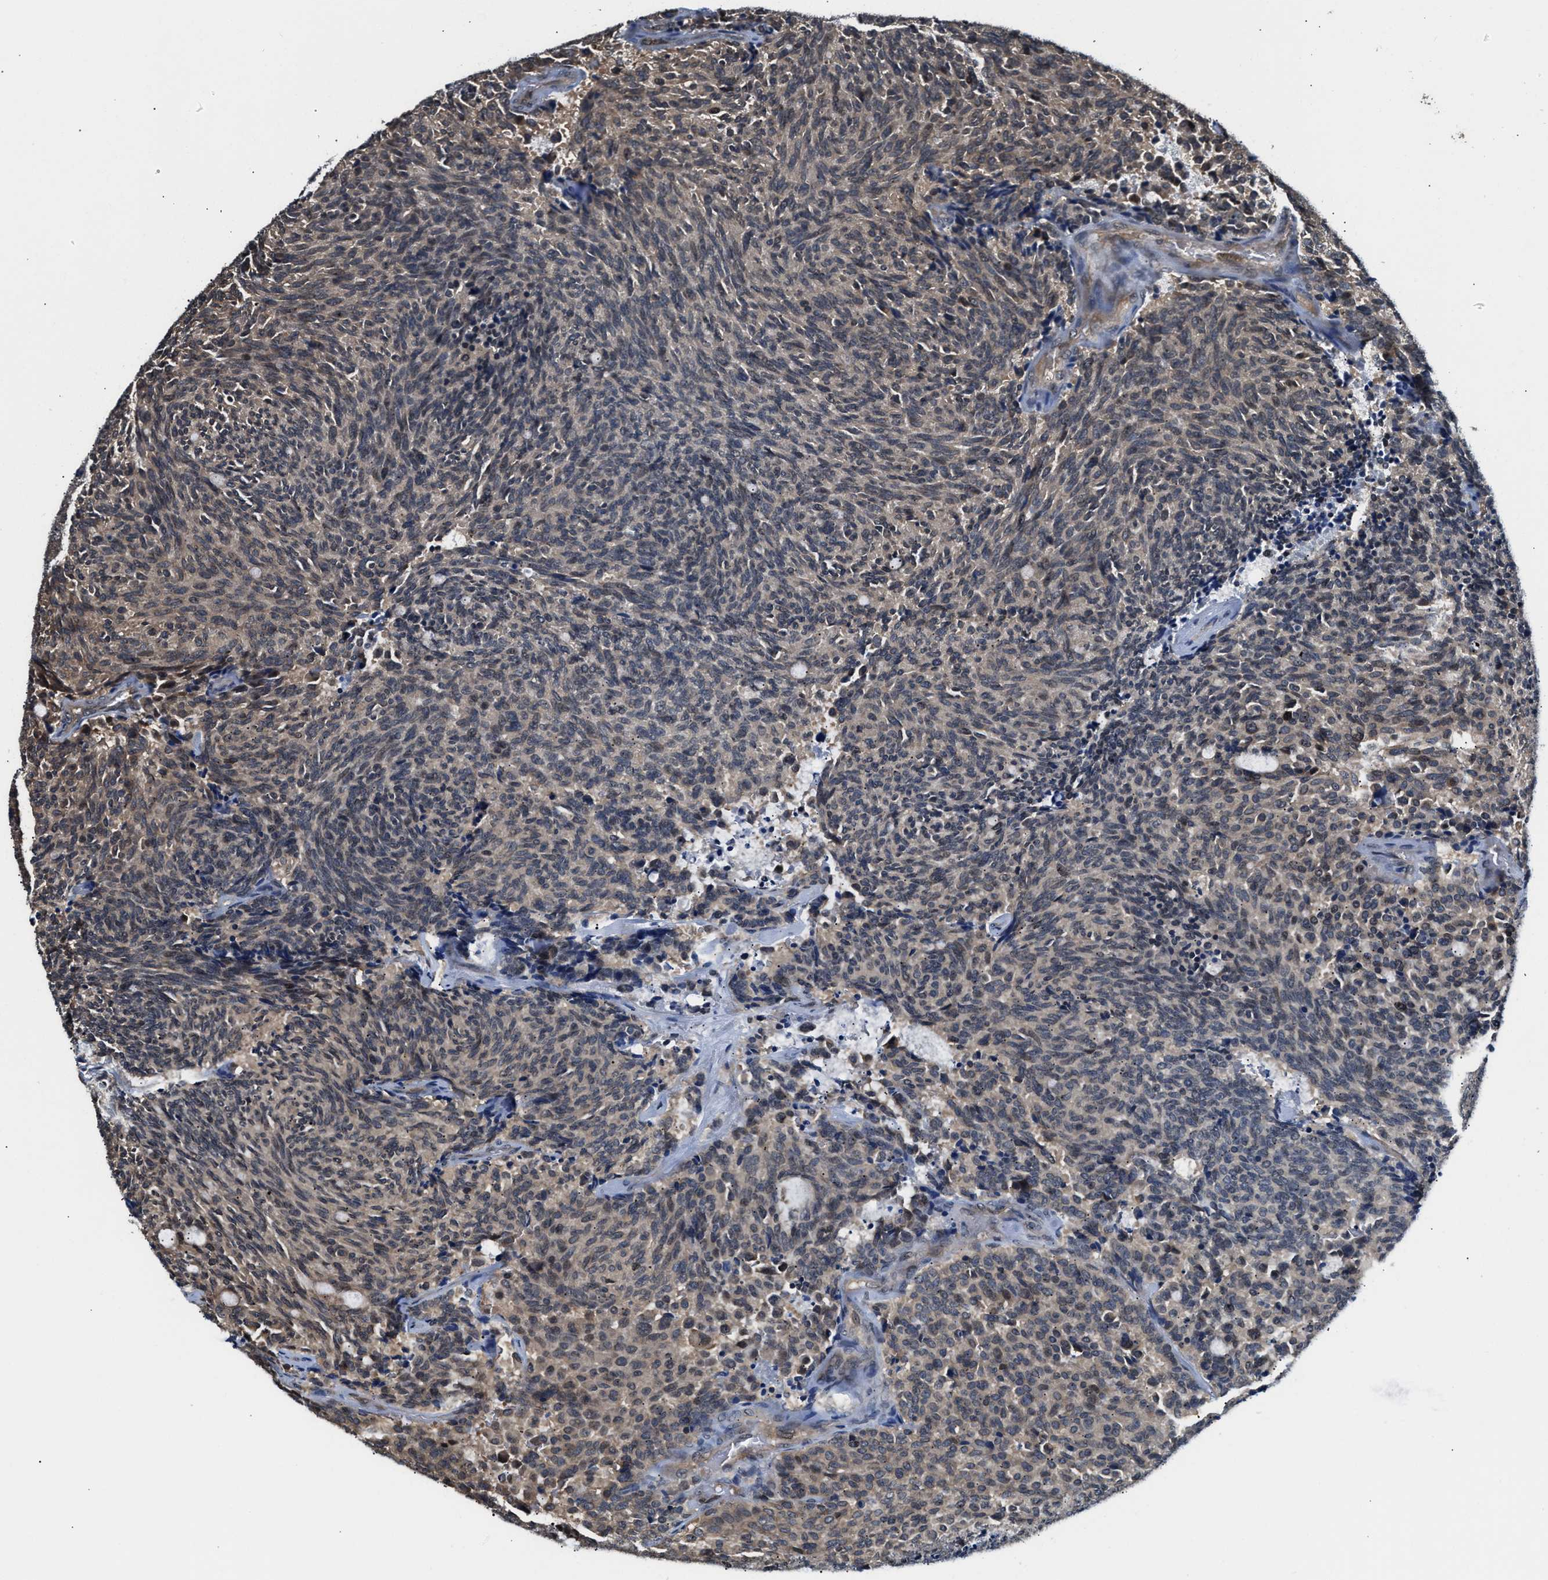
{"staining": {"intensity": "weak", "quantity": ">75%", "location": "cytoplasmic/membranous"}, "tissue": "carcinoid", "cell_type": "Tumor cells", "image_type": "cancer", "snomed": [{"axis": "morphology", "description": "Carcinoid, malignant, NOS"}, {"axis": "topography", "description": "Pancreas"}], "caption": "Immunohistochemistry micrograph of neoplastic tissue: human carcinoid stained using immunohistochemistry displays low levels of weak protein expression localized specifically in the cytoplasmic/membranous of tumor cells, appearing as a cytoplasmic/membranous brown color.", "gene": "RAB29", "patient": {"sex": "female", "age": 54}}